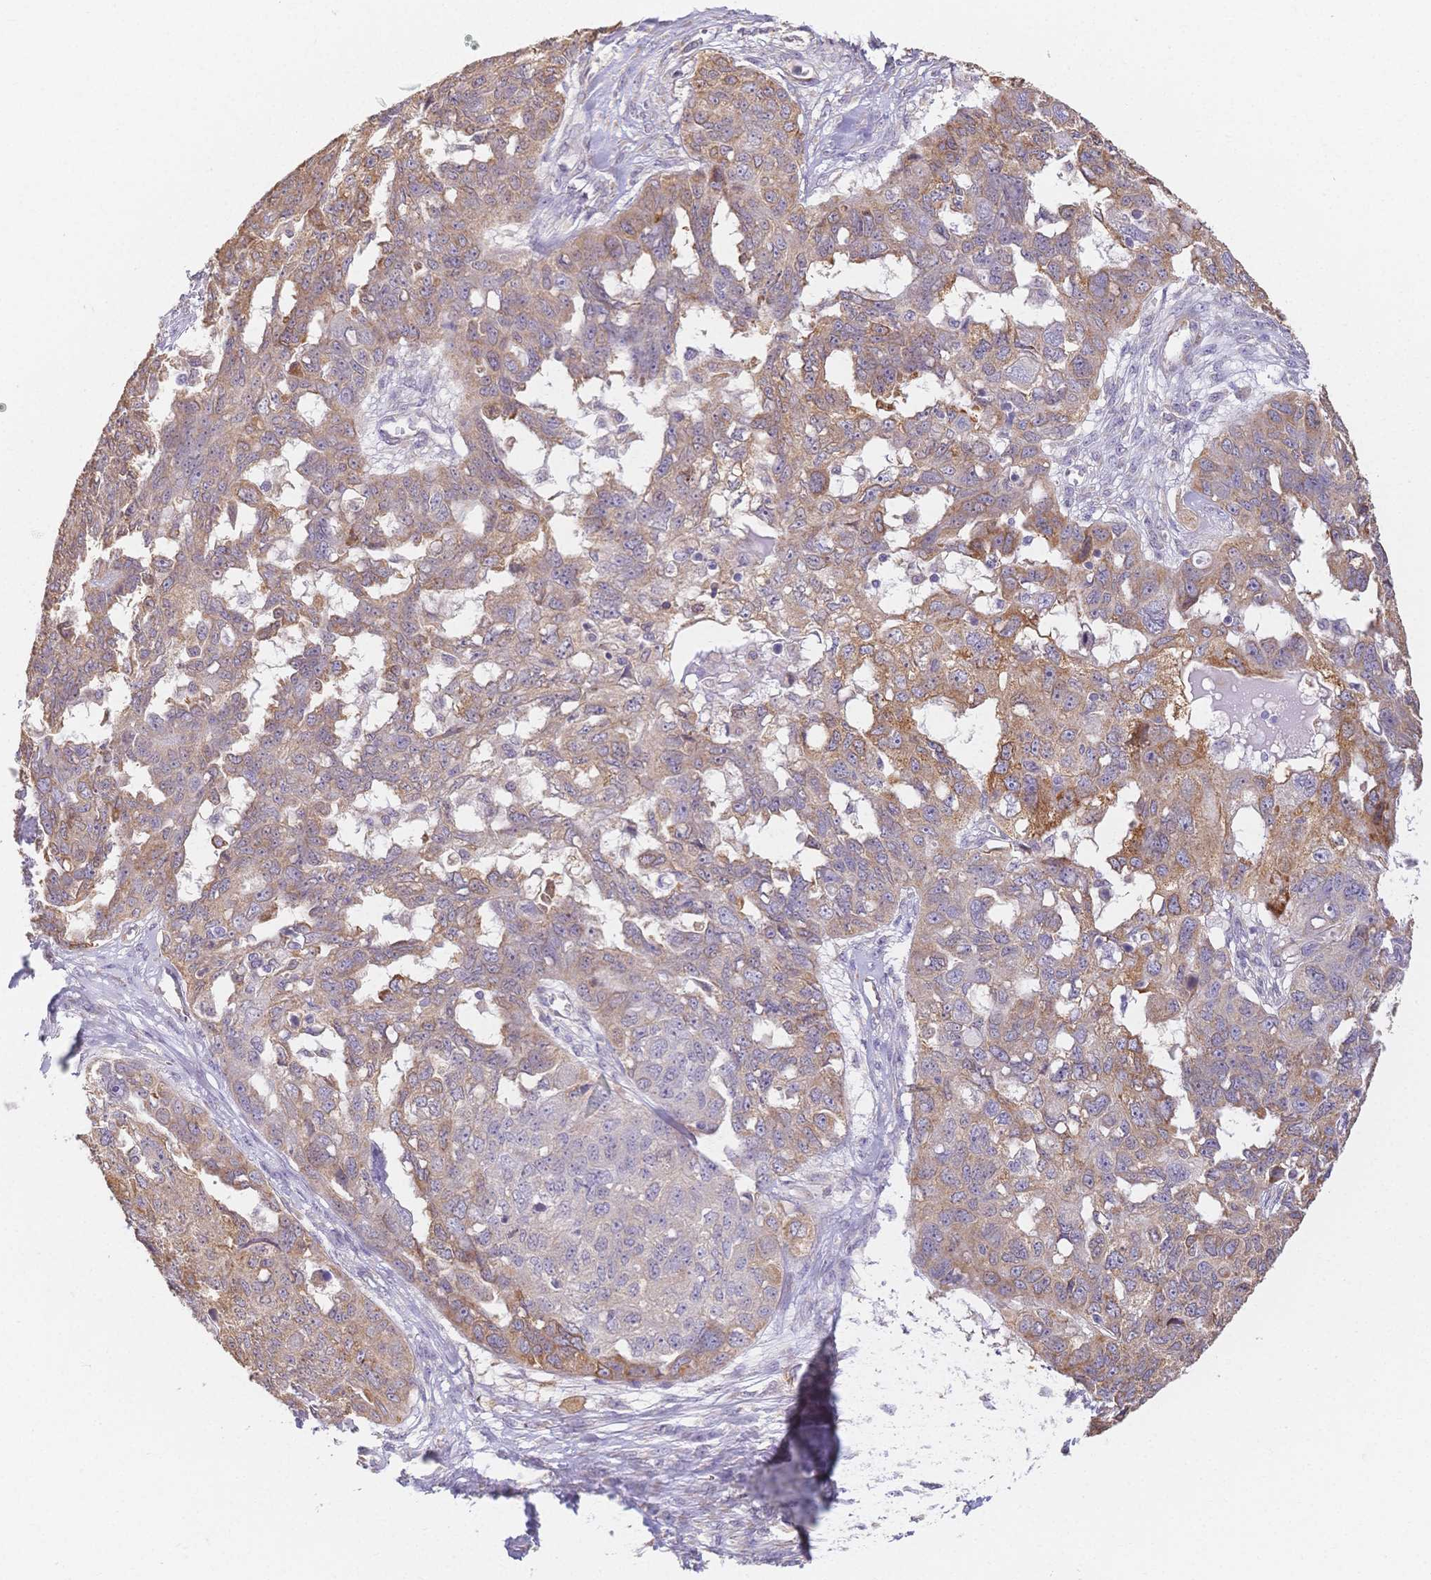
{"staining": {"intensity": "weak", "quantity": "25%-75%", "location": "cytoplasmic/membranous"}, "tissue": "ovarian cancer", "cell_type": "Tumor cells", "image_type": "cancer", "snomed": [{"axis": "morphology", "description": "Carcinoma, endometroid"}, {"axis": "topography", "description": "Ovary"}], "caption": "The histopathology image displays a brown stain indicating the presence of a protein in the cytoplasmic/membranous of tumor cells in ovarian cancer (endometroid carcinoma).", "gene": "HS3ST5", "patient": {"sex": "female", "age": 70}}